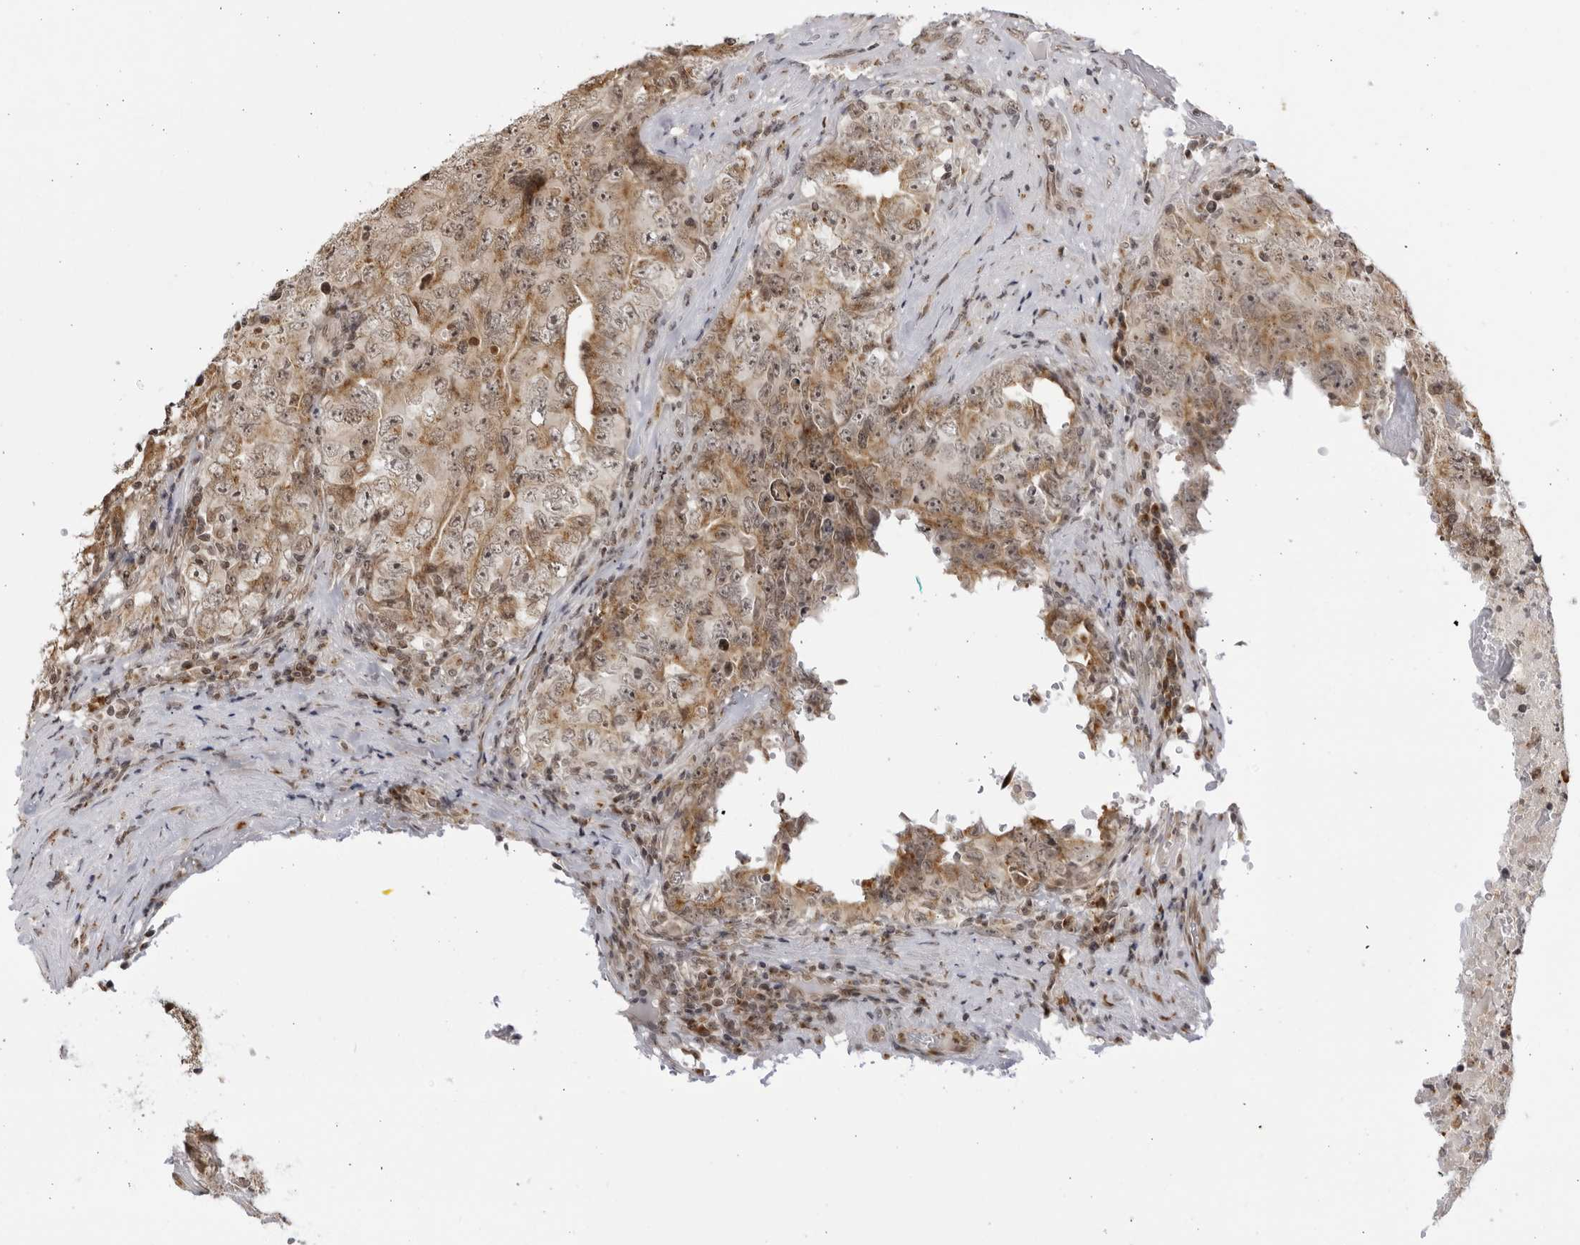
{"staining": {"intensity": "weak", "quantity": "25%-75%", "location": "cytoplasmic/membranous,nuclear"}, "tissue": "testis cancer", "cell_type": "Tumor cells", "image_type": "cancer", "snomed": [{"axis": "morphology", "description": "Carcinoma, Embryonal, NOS"}, {"axis": "topography", "description": "Testis"}], "caption": "IHC histopathology image of neoplastic tissue: human testis embryonal carcinoma stained using immunohistochemistry shows low levels of weak protein expression localized specifically in the cytoplasmic/membranous and nuclear of tumor cells, appearing as a cytoplasmic/membranous and nuclear brown color.", "gene": "RASGEF1C", "patient": {"sex": "male", "age": 26}}